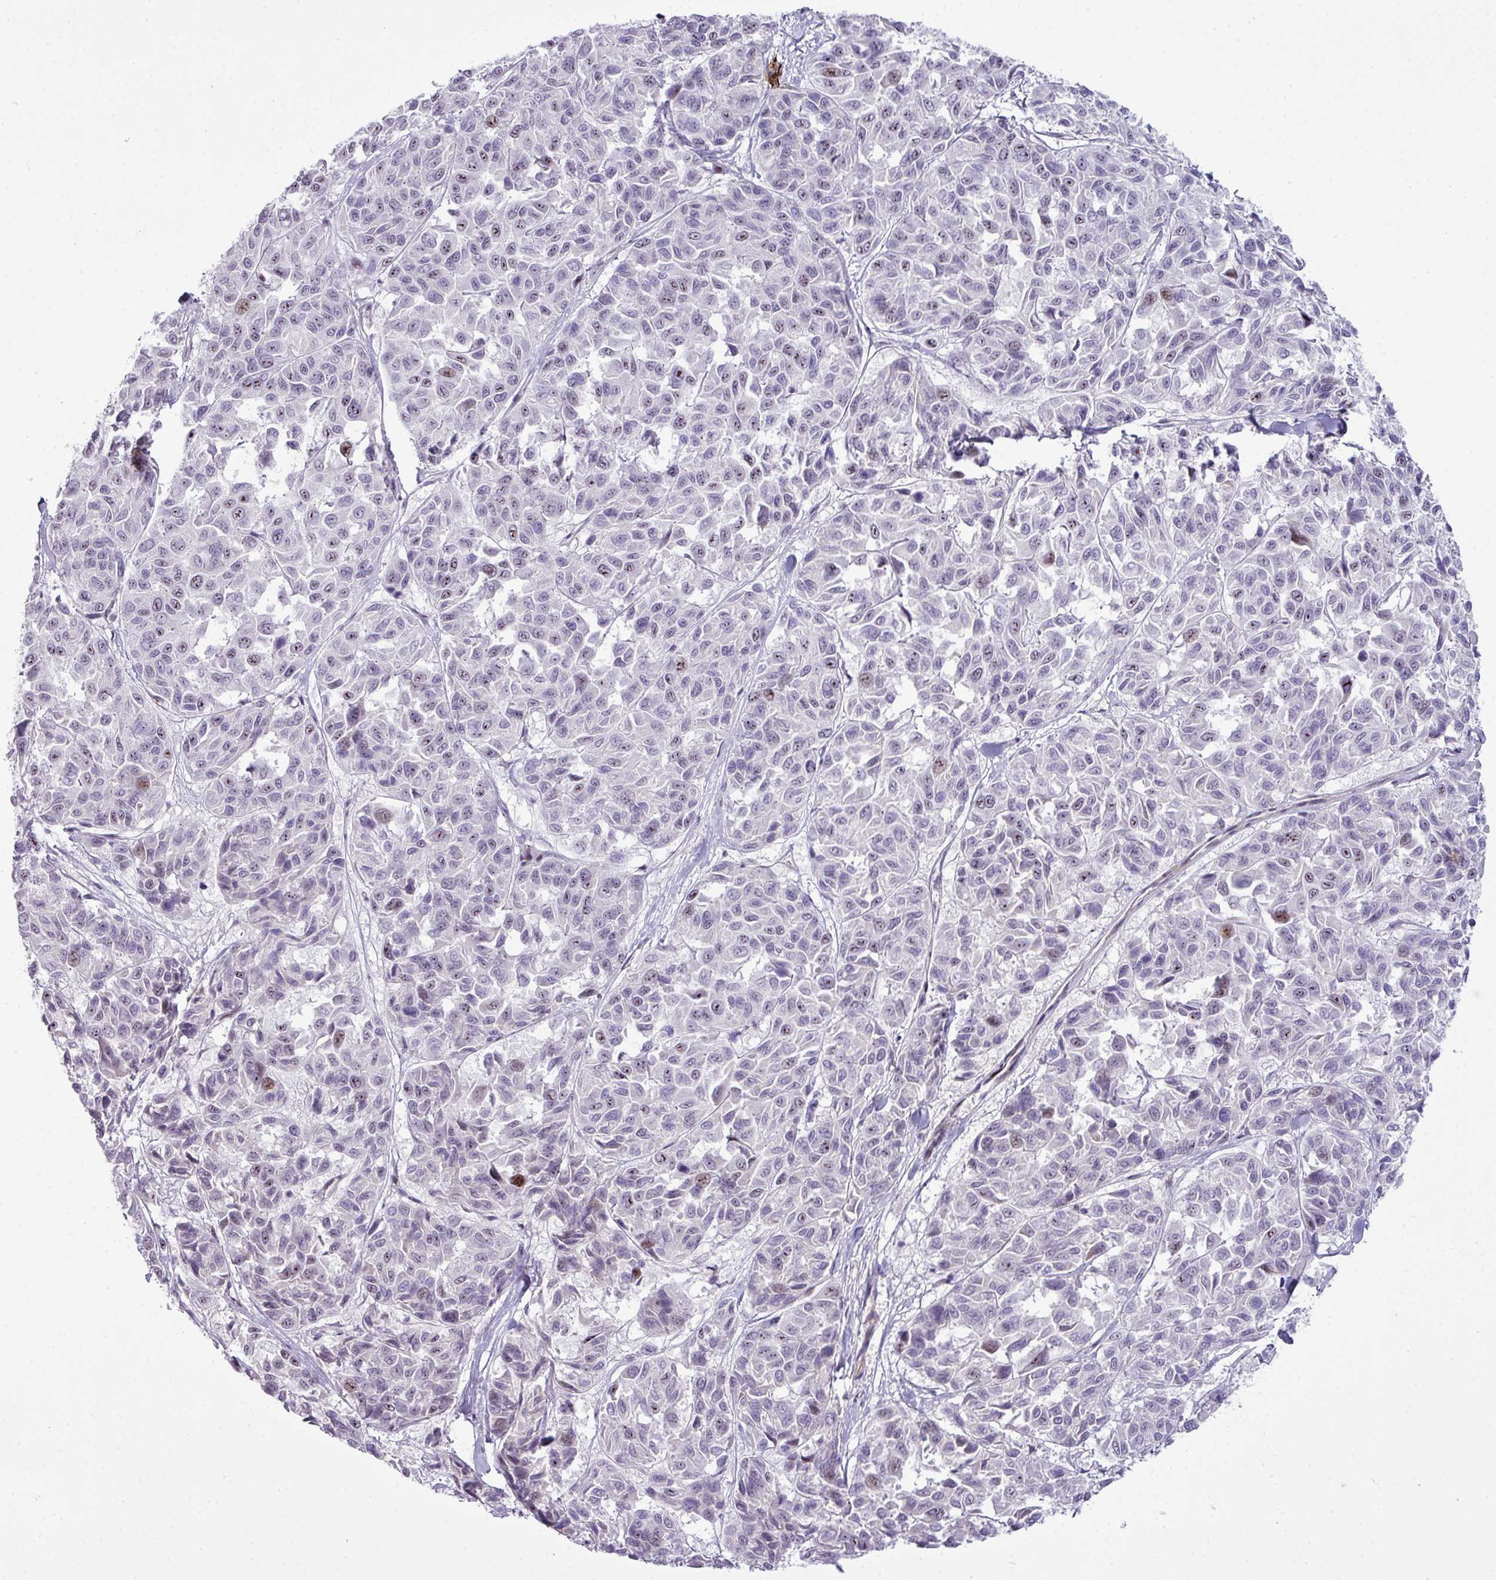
{"staining": {"intensity": "moderate", "quantity": "<25%", "location": "nuclear"}, "tissue": "melanoma", "cell_type": "Tumor cells", "image_type": "cancer", "snomed": [{"axis": "morphology", "description": "Malignant melanoma, NOS"}, {"axis": "topography", "description": "Skin"}], "caption": "Protein analysis of melanoma tissue displays moderate nuclear expression in about <25% of tumor cells. The staining was performed using DAB (3,3'-diaminobenzidine) to visualize the protein expression in brown, while the nuclei were stained in blue with hematoxylin (Magnification: 20x).", "gene": "ZNF688", "patient": {"sex": "female", "age": 66}}